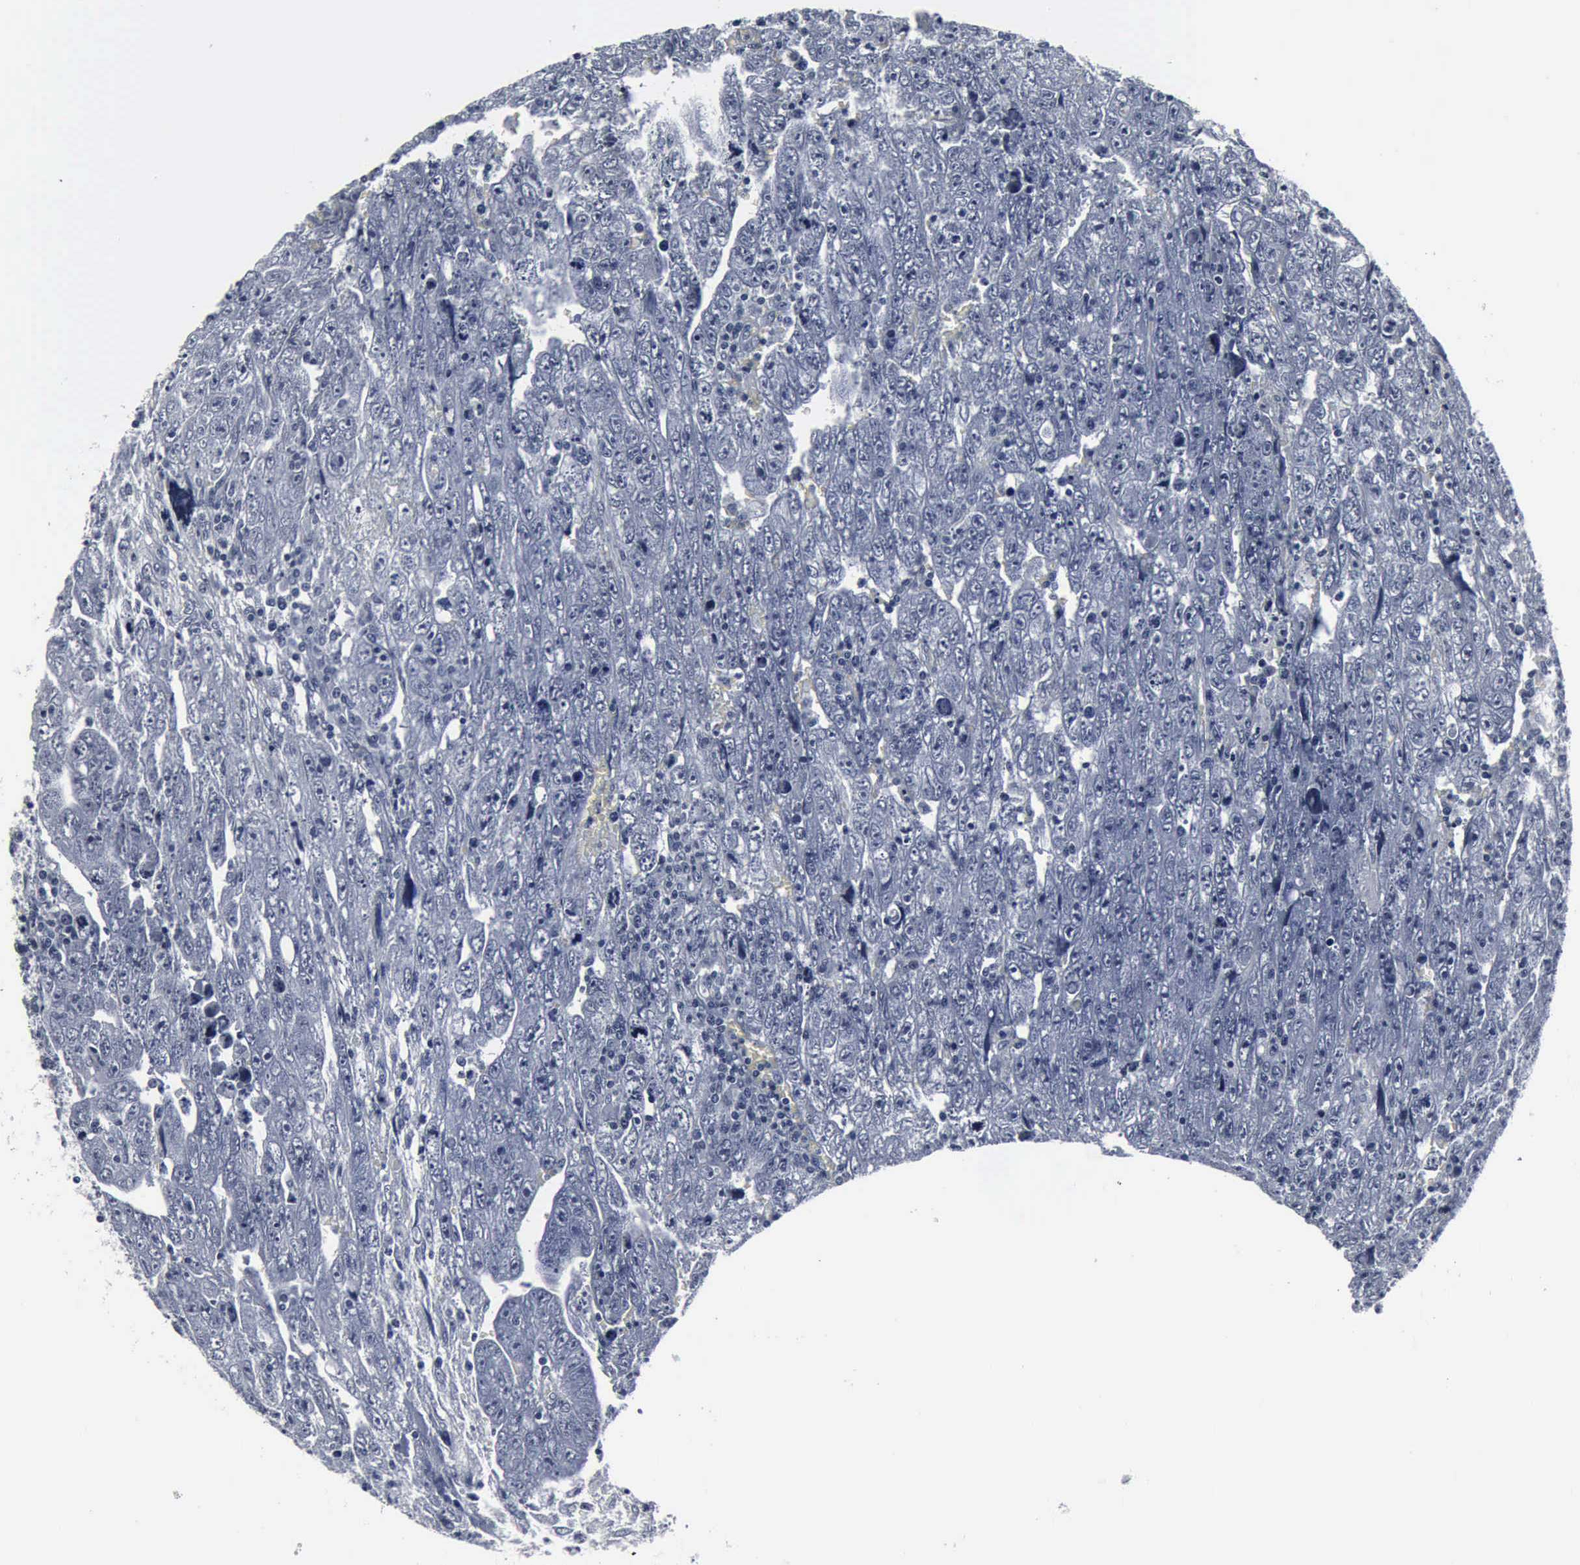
{"staining": {"intensity": "negative", "quantity": "none", "location": "none"}, "tissue": "testis cancer", "cell_type": "Tumor cells", "image_type": "cancer", "snomed": [{"axis": "morphology", "description": "Carcinoma, Embryonal, NOS"}, {"axis": "topography", "description": "Testis"}], "caption": "A high-resolution micrograph shows immunohistochemistry (IHC) staining of testis embryonal carcinoma, which displays no significant staining in tumor cells.", "gene": "SNAP25", "patient": {"sex": "male", "age": 28}}